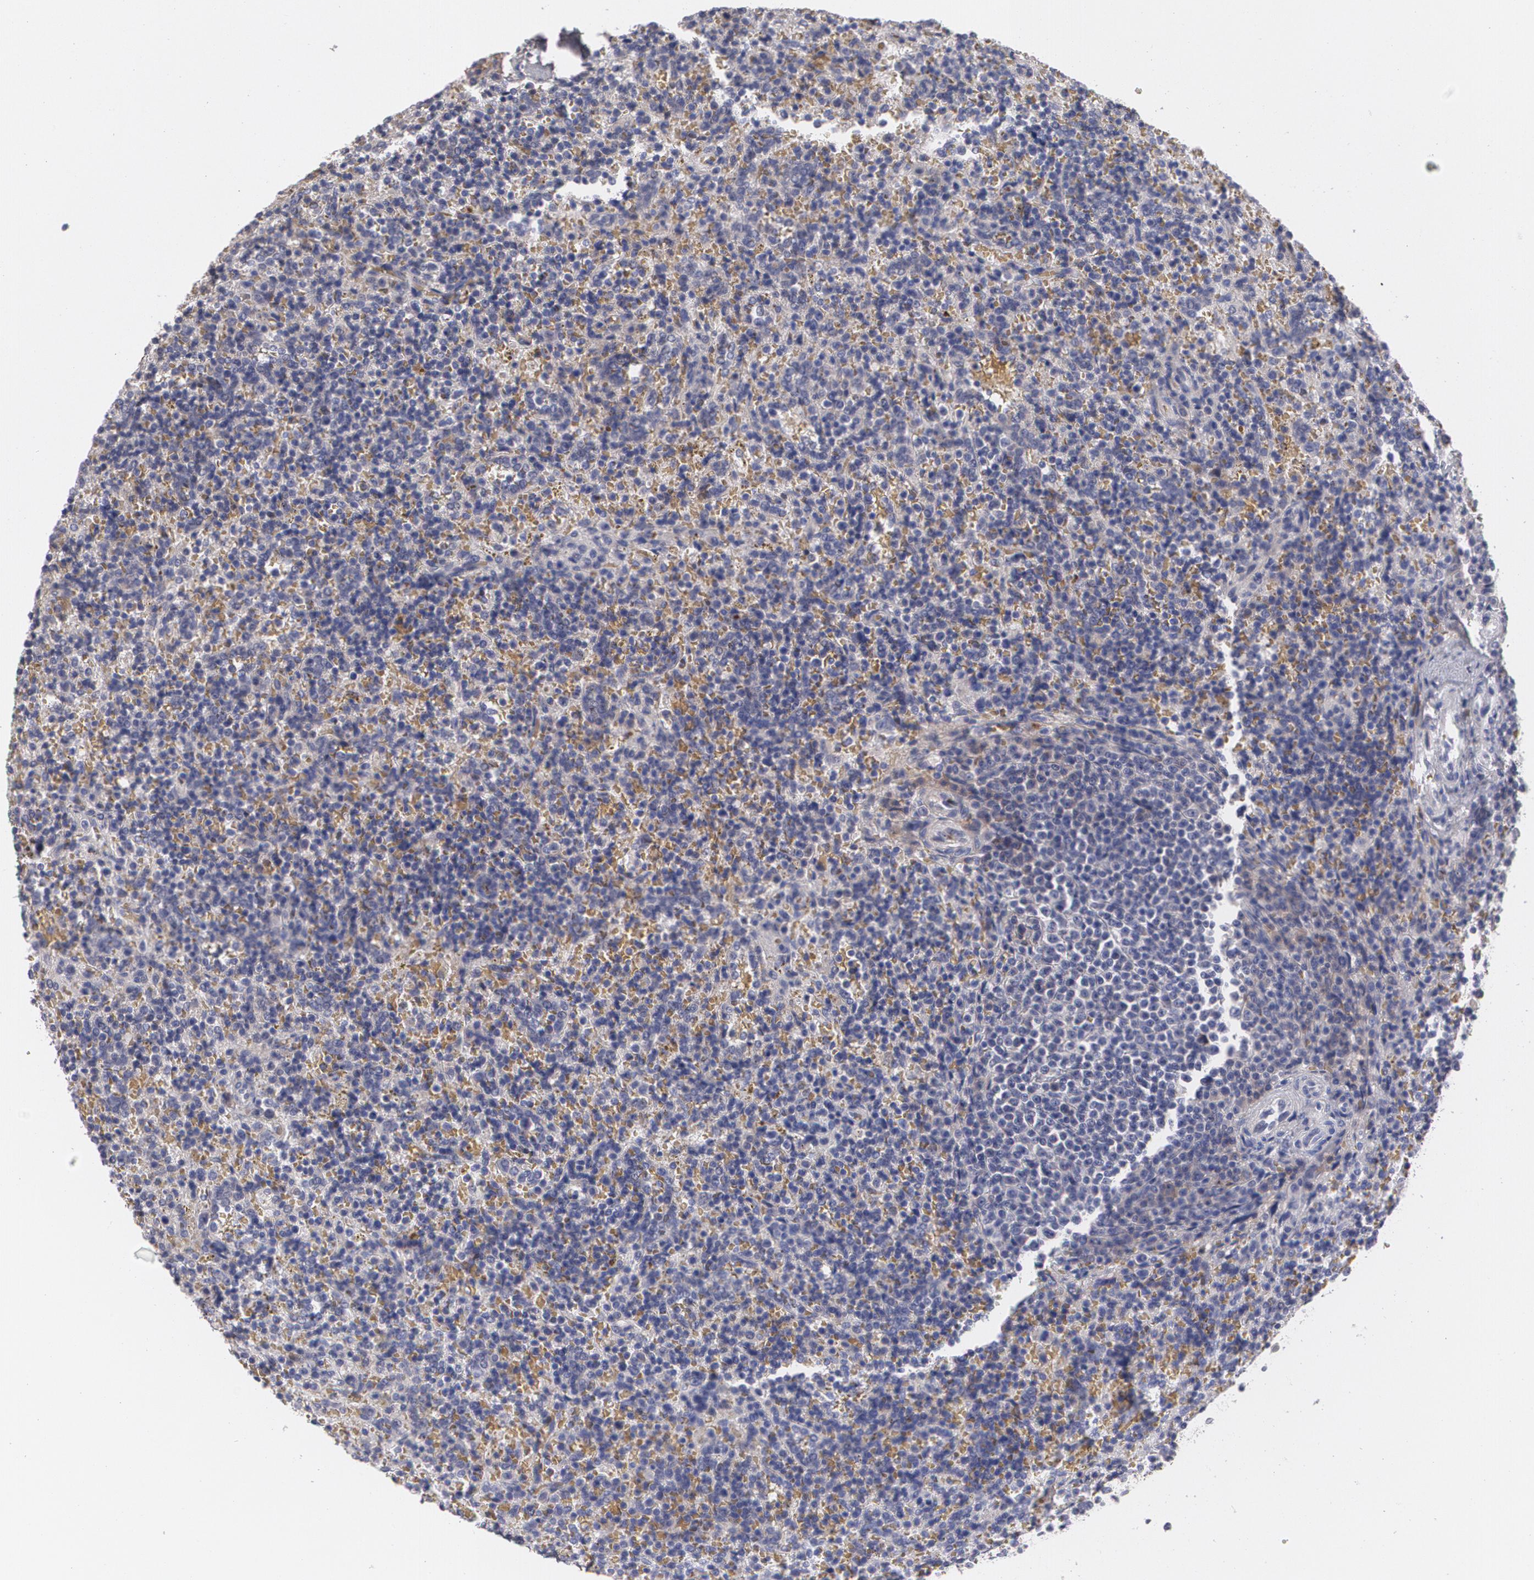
{"staining": {"intensity": "negative", "quantity": "none", "location": "none"}, "tissue": "lymphoma", "cell_type": "Tumor cells", "image_type": "cancer", "snomed": [{"axis": "morphology", "description": "Malignant lymphoma, non-Hodgkin's type, Low grade"}, {"axis": "topography", "description": "Spleen"}], "caption": "The micrograph displays no significant staining in tumor cells of lymphoma.", "gene": "FBLN1", "patient": {"sex": "male", "age": 67}}